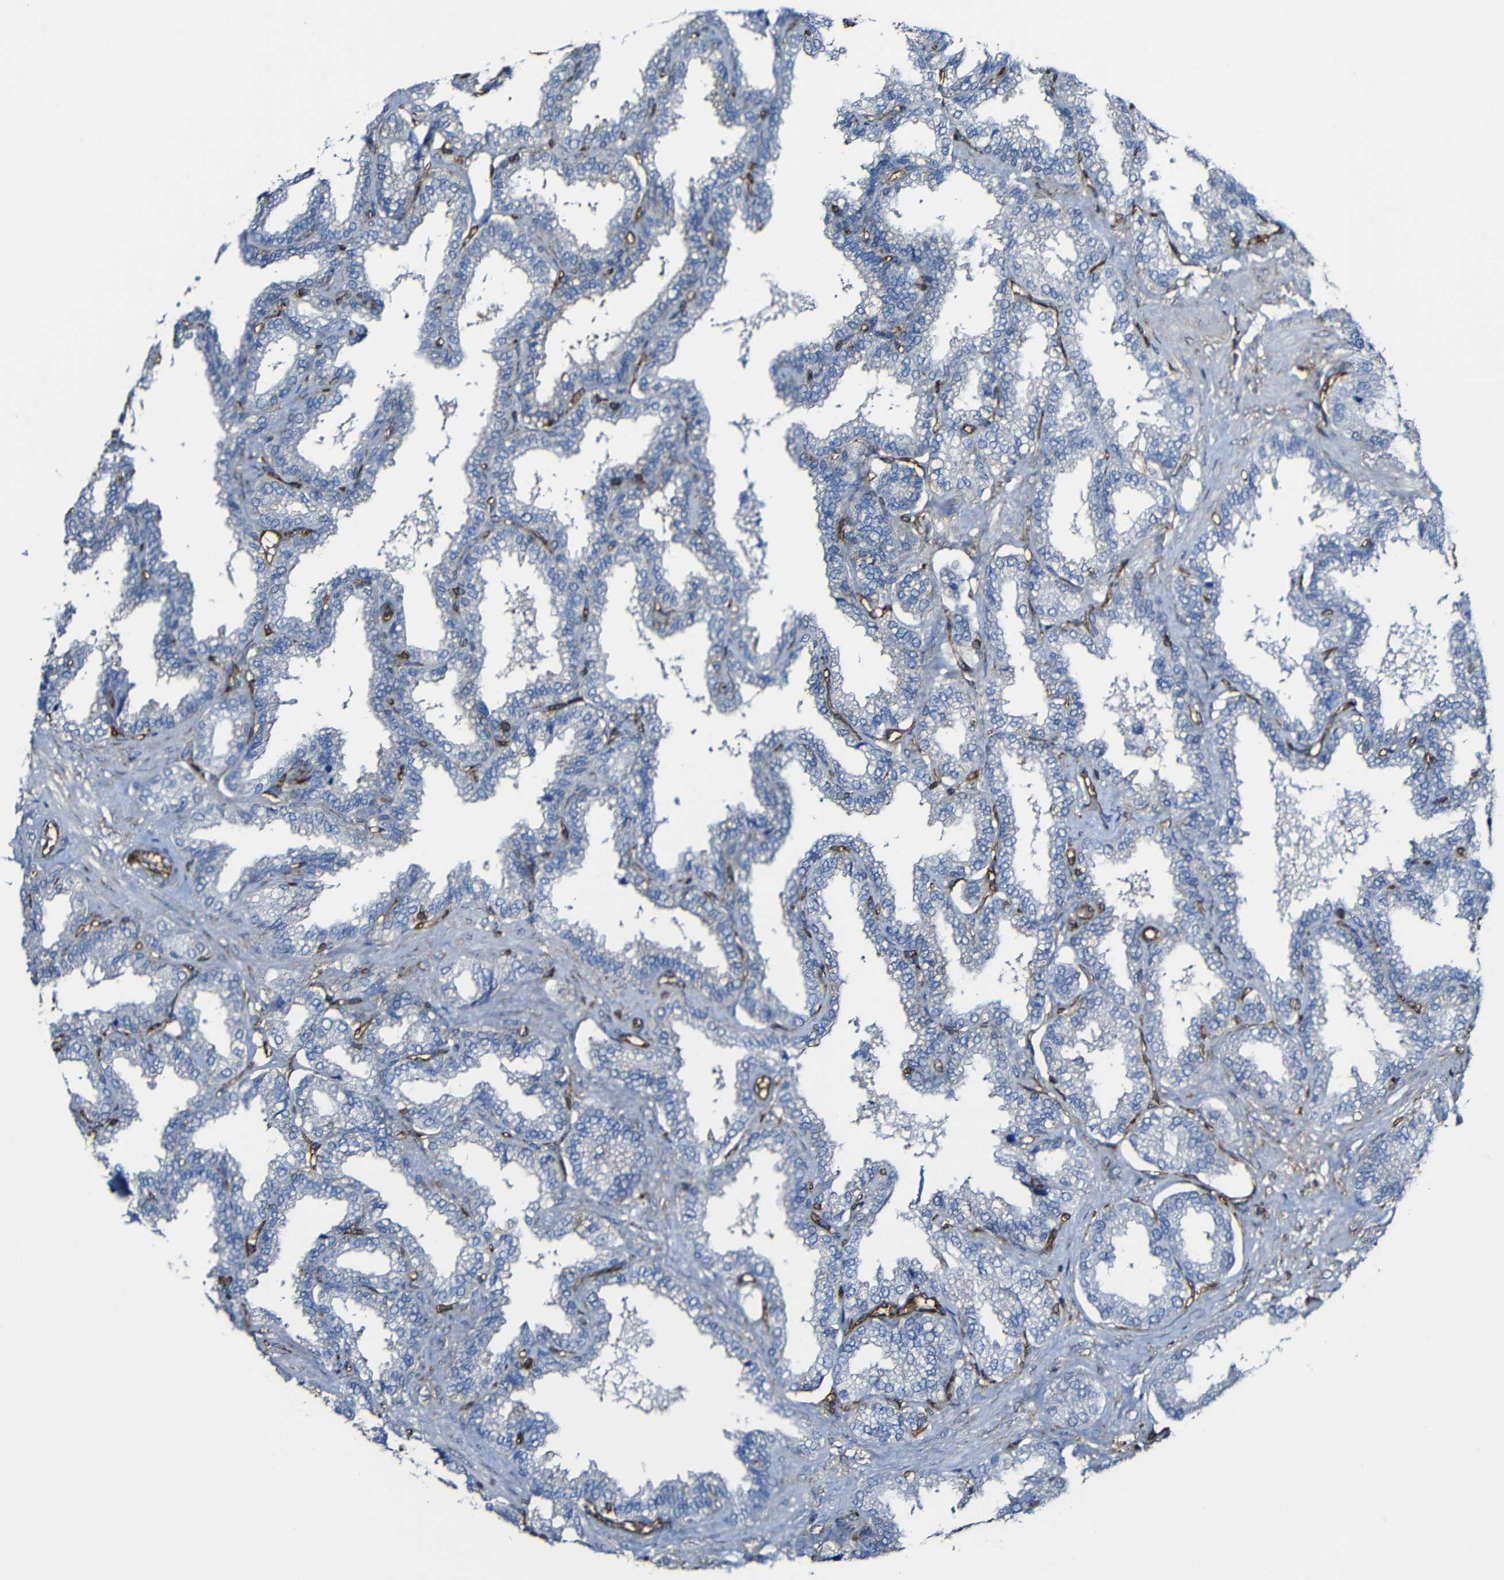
{"staining": {"intensity": "negative", "quantity": "none", "location": "none"}, "tissue": "seminal vesicle", "cell_type": "Glandular cells", "image_type": "normal", "snomed": [{"axis": "morphology", "description": "Normal tissue, NOS"}, {"axis": "topography", "description": "Seminal veicle"}], "caption": "Seminal vesicle stained for a protein using immunohistochemistry (IHC) demonstrates no staining glandular cells.", "gene": "MSN", "patient": {"sex": "male", "age": 46}}